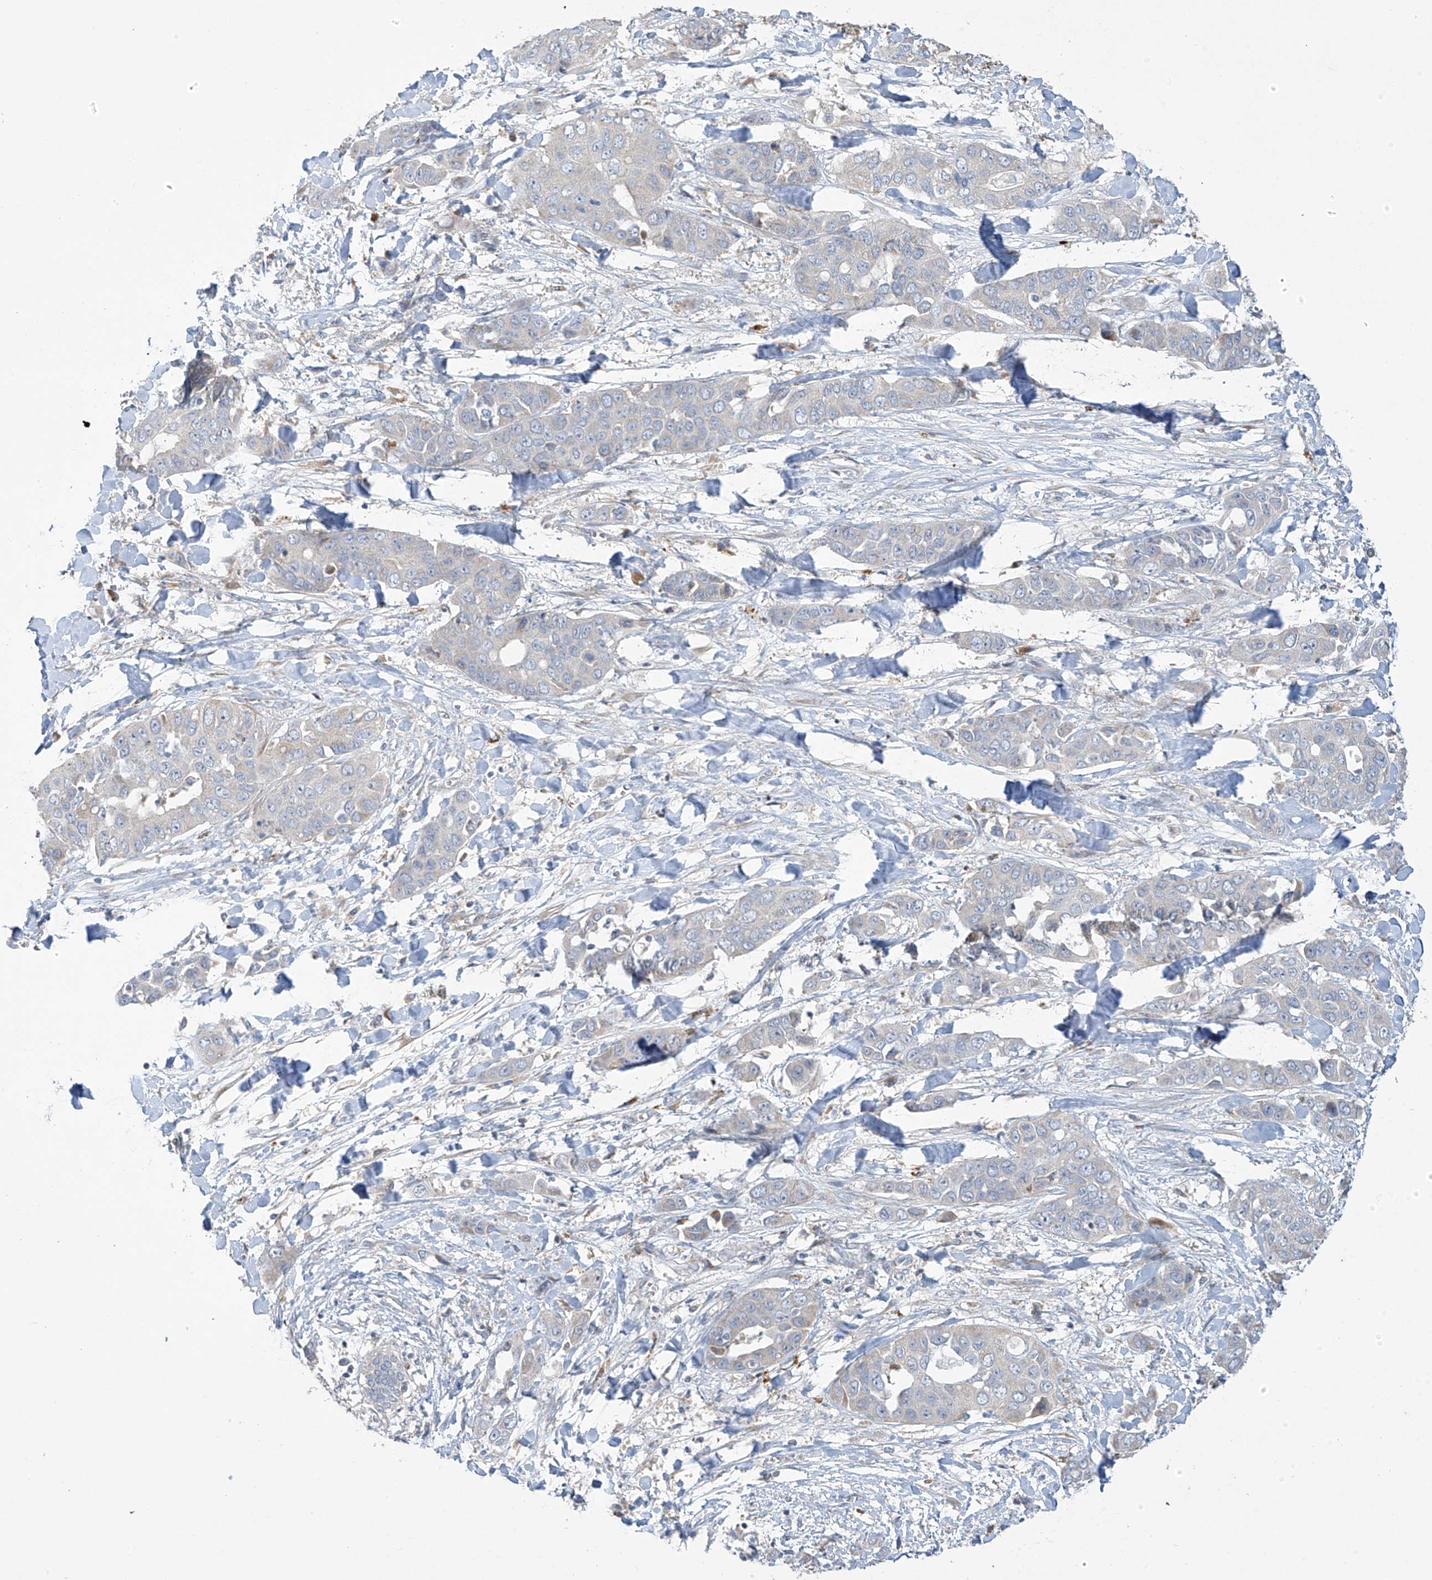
{"staining": {"intensity": "negative", "quantity": "none", "location": "none"}, "tissue": "liver cancer", "cell_type": "Tumor cells", "image_type": "cancer", "snomed": [{"axis": "morphology", "description": "Cholangiocarcinoma"}, {"axis": "topography", "description": "Liver"}], "caption": "High power microscopy image of an immunohistochemistry (IHC) photomicrograph of cholangiocarcinoma (liver), revealing no significant staining in tumor cells. The staining is performed using DAB (3,3'-diaminobenzidine) brown chromogen with nuclei counter-stained in using hematoxylin.", "gene": "ZNF641", "patient": {"sex": "female", "age": 52}}